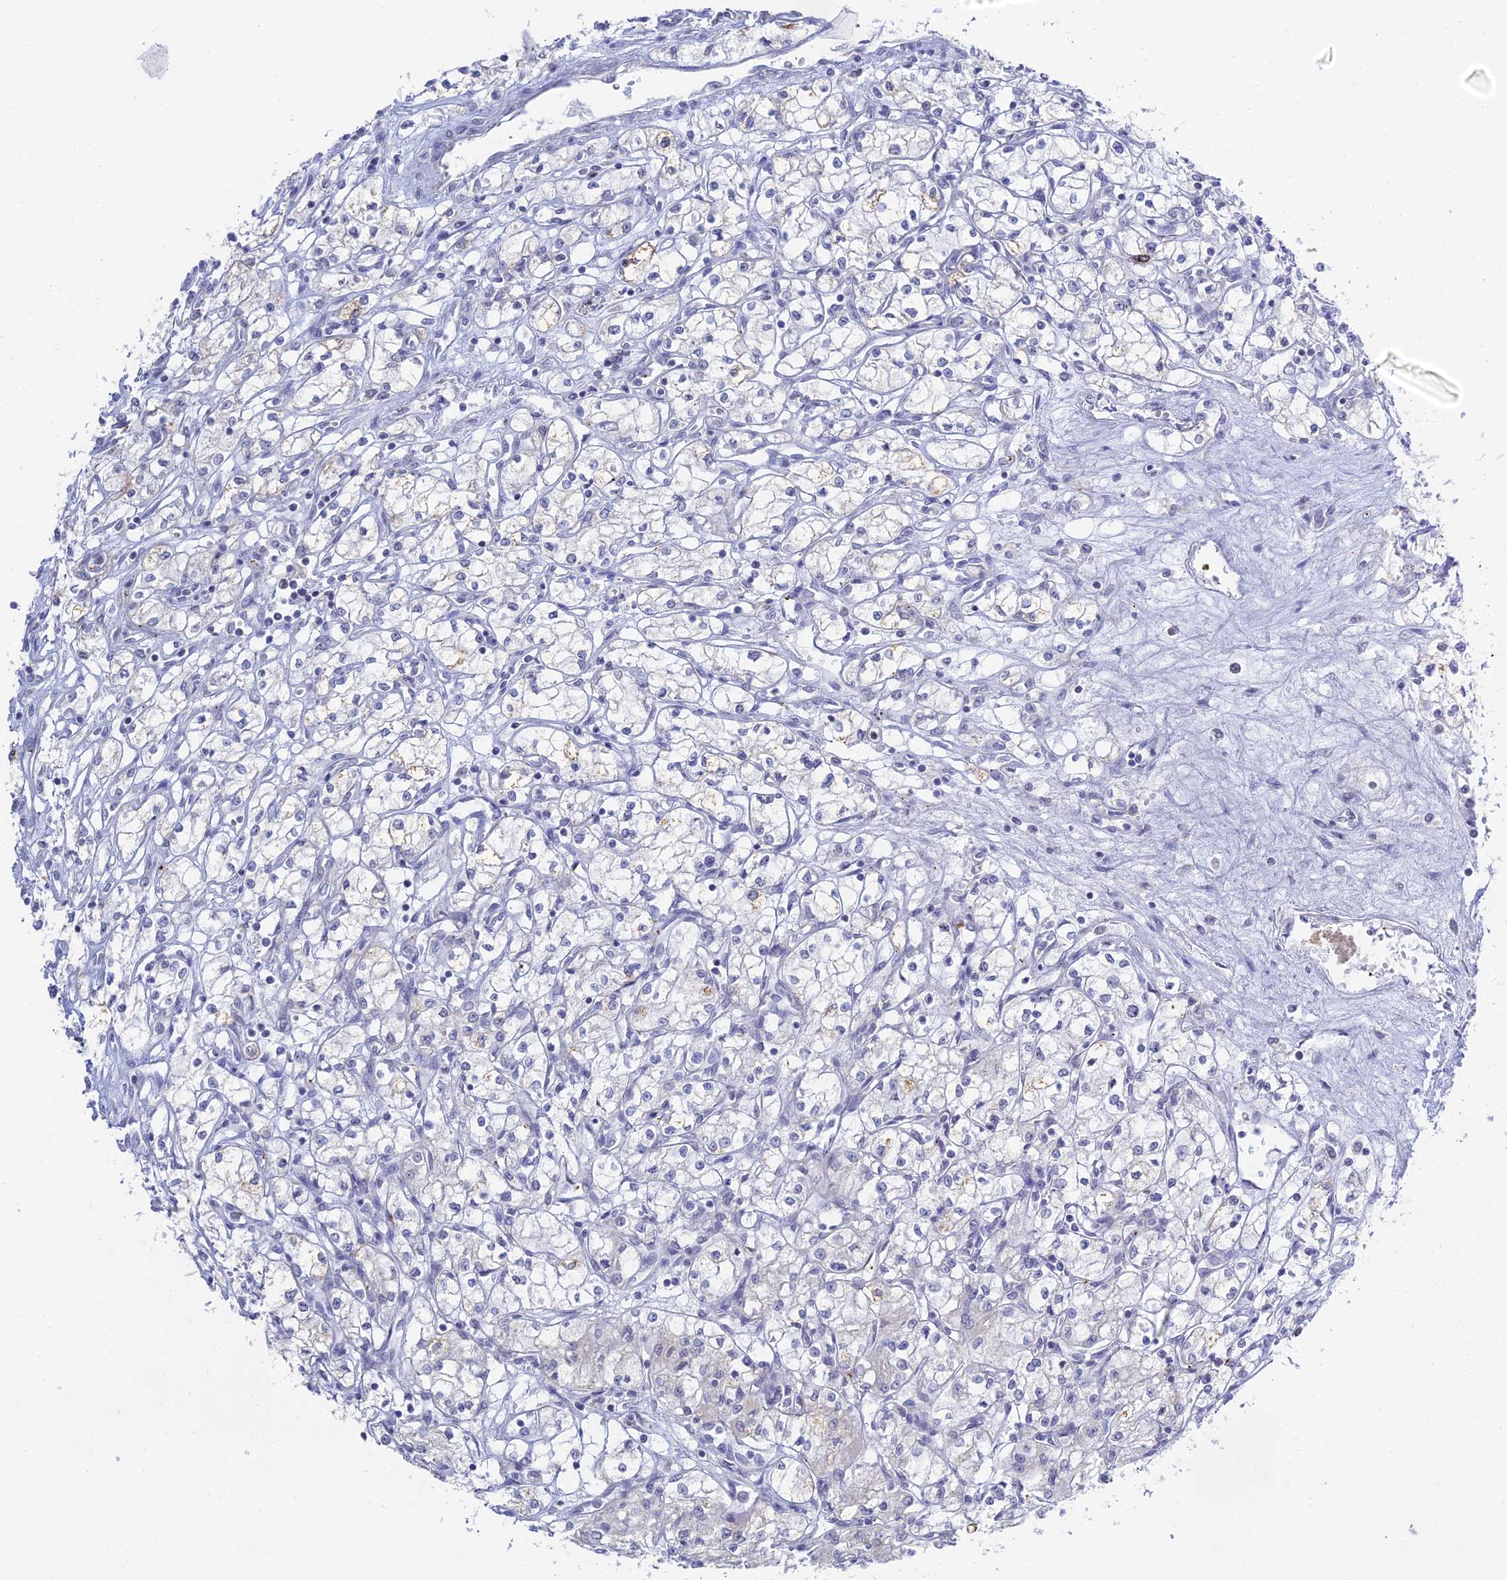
{"staining": {"intensity": "negative", "quantity": "none", "location": "none"}, "tissue": "renal cancer", "cell_type": "Tumor cells", "image_type": "cancer", "snomed": [{"axis": "morphology", "description": "Adenocarcinoma, NOS"}, {"axis": "topography", "description": "Kidney"}], "caption": "Immunohistochemical staining of renal cancer (adenocarcinoma) reveals no significant expression in tumor cells.", "gene": "TMEM40", "patient": {"sex": "male", "age": 59}}